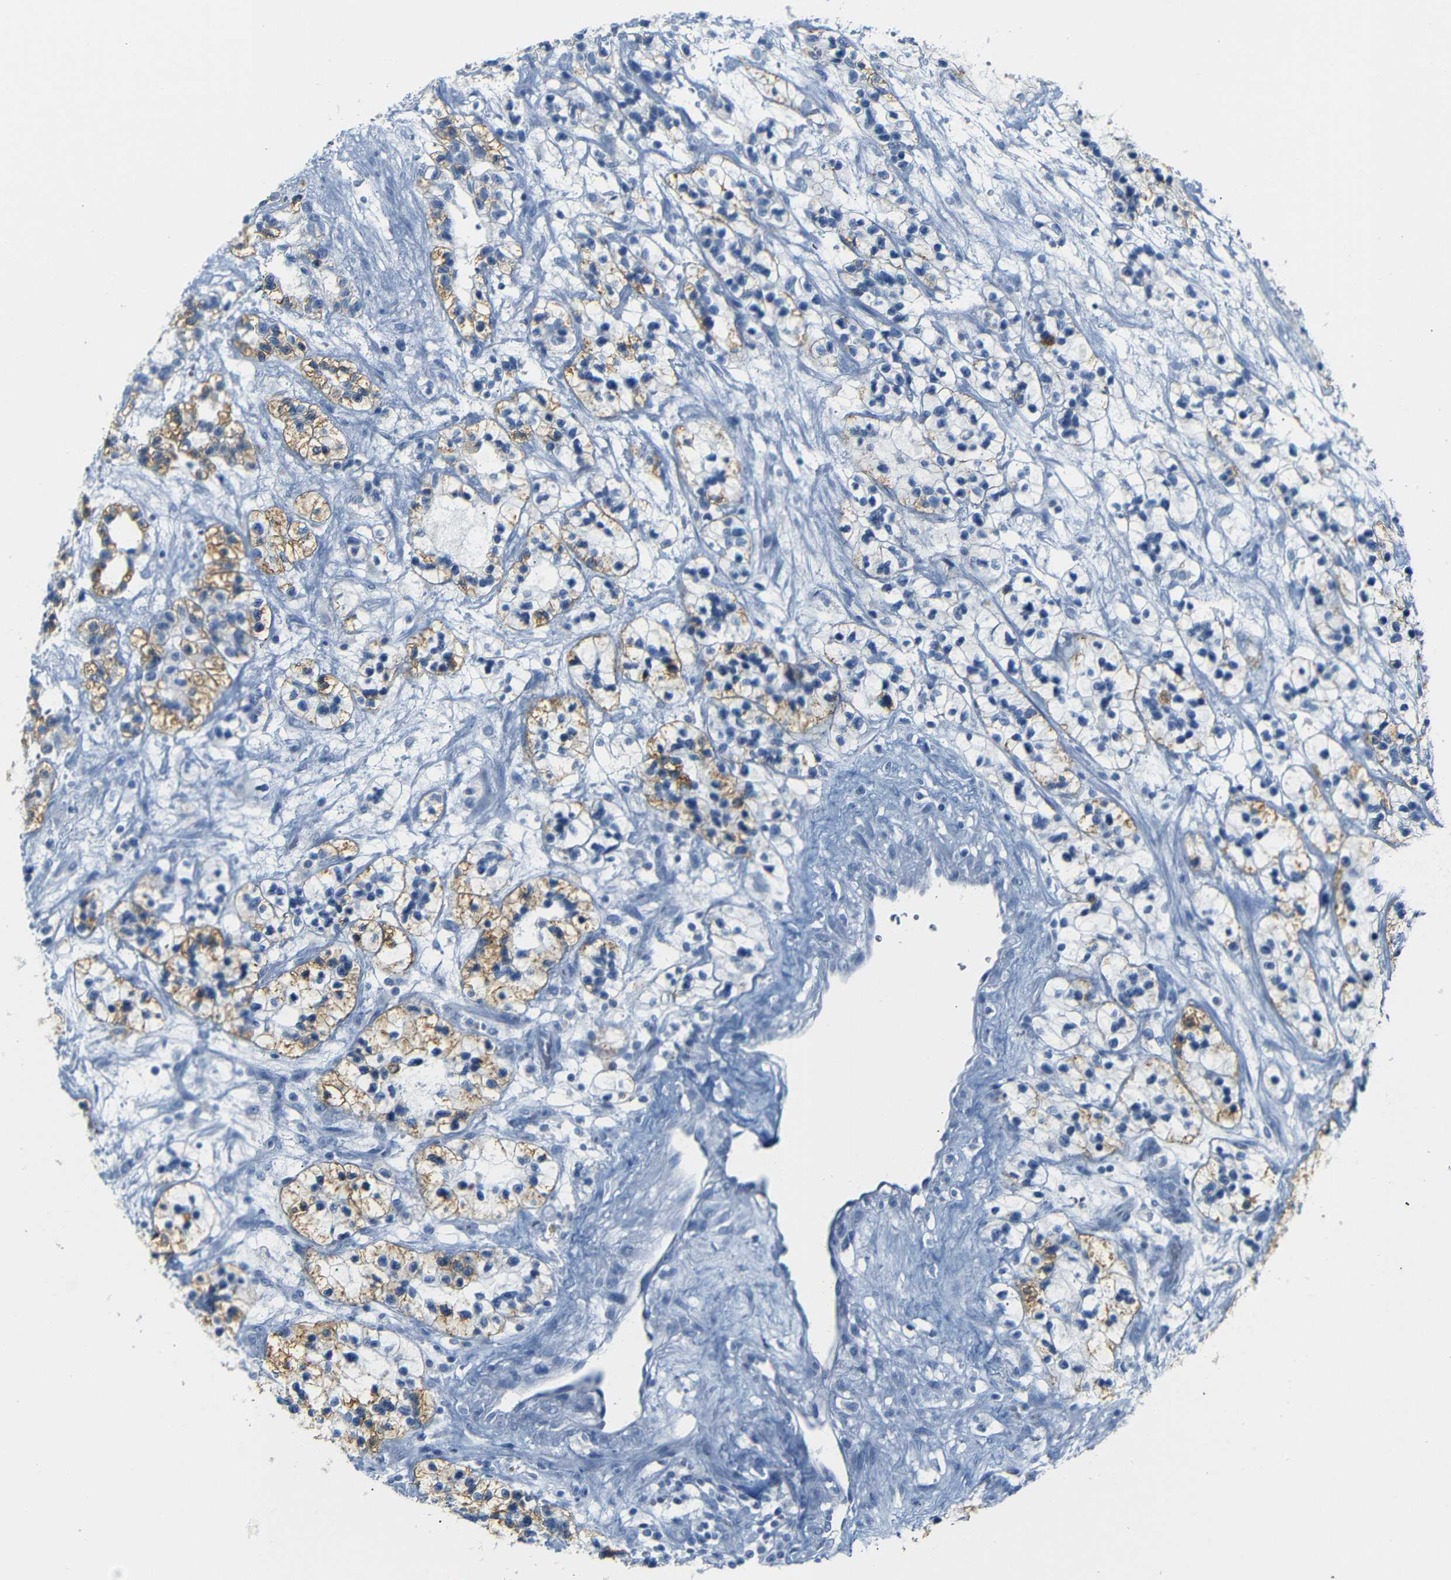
{"staining": {"intensity": "moderate", "quantity": "25%-75%", "location": "cytoplasmic/membranous"}, "tissue": "renal cancer", "cell_type": "Tumor cells", "image_type": "cancer", "snomed": [{"axis": "morphology", "description": "Adenocarcinoma, NOS"}, {"axis": "topography", "description": "Kidney"}], "caption": "Renal cancer (adenocarcinoma) was stained to show a protein in brown. There is medium levels of moderate cytoplasmic/membranous expression in approximately 25%-75% of tumor cells.", "gene": "FCRL1", "patient": {"sex": "female", "age": 57}}